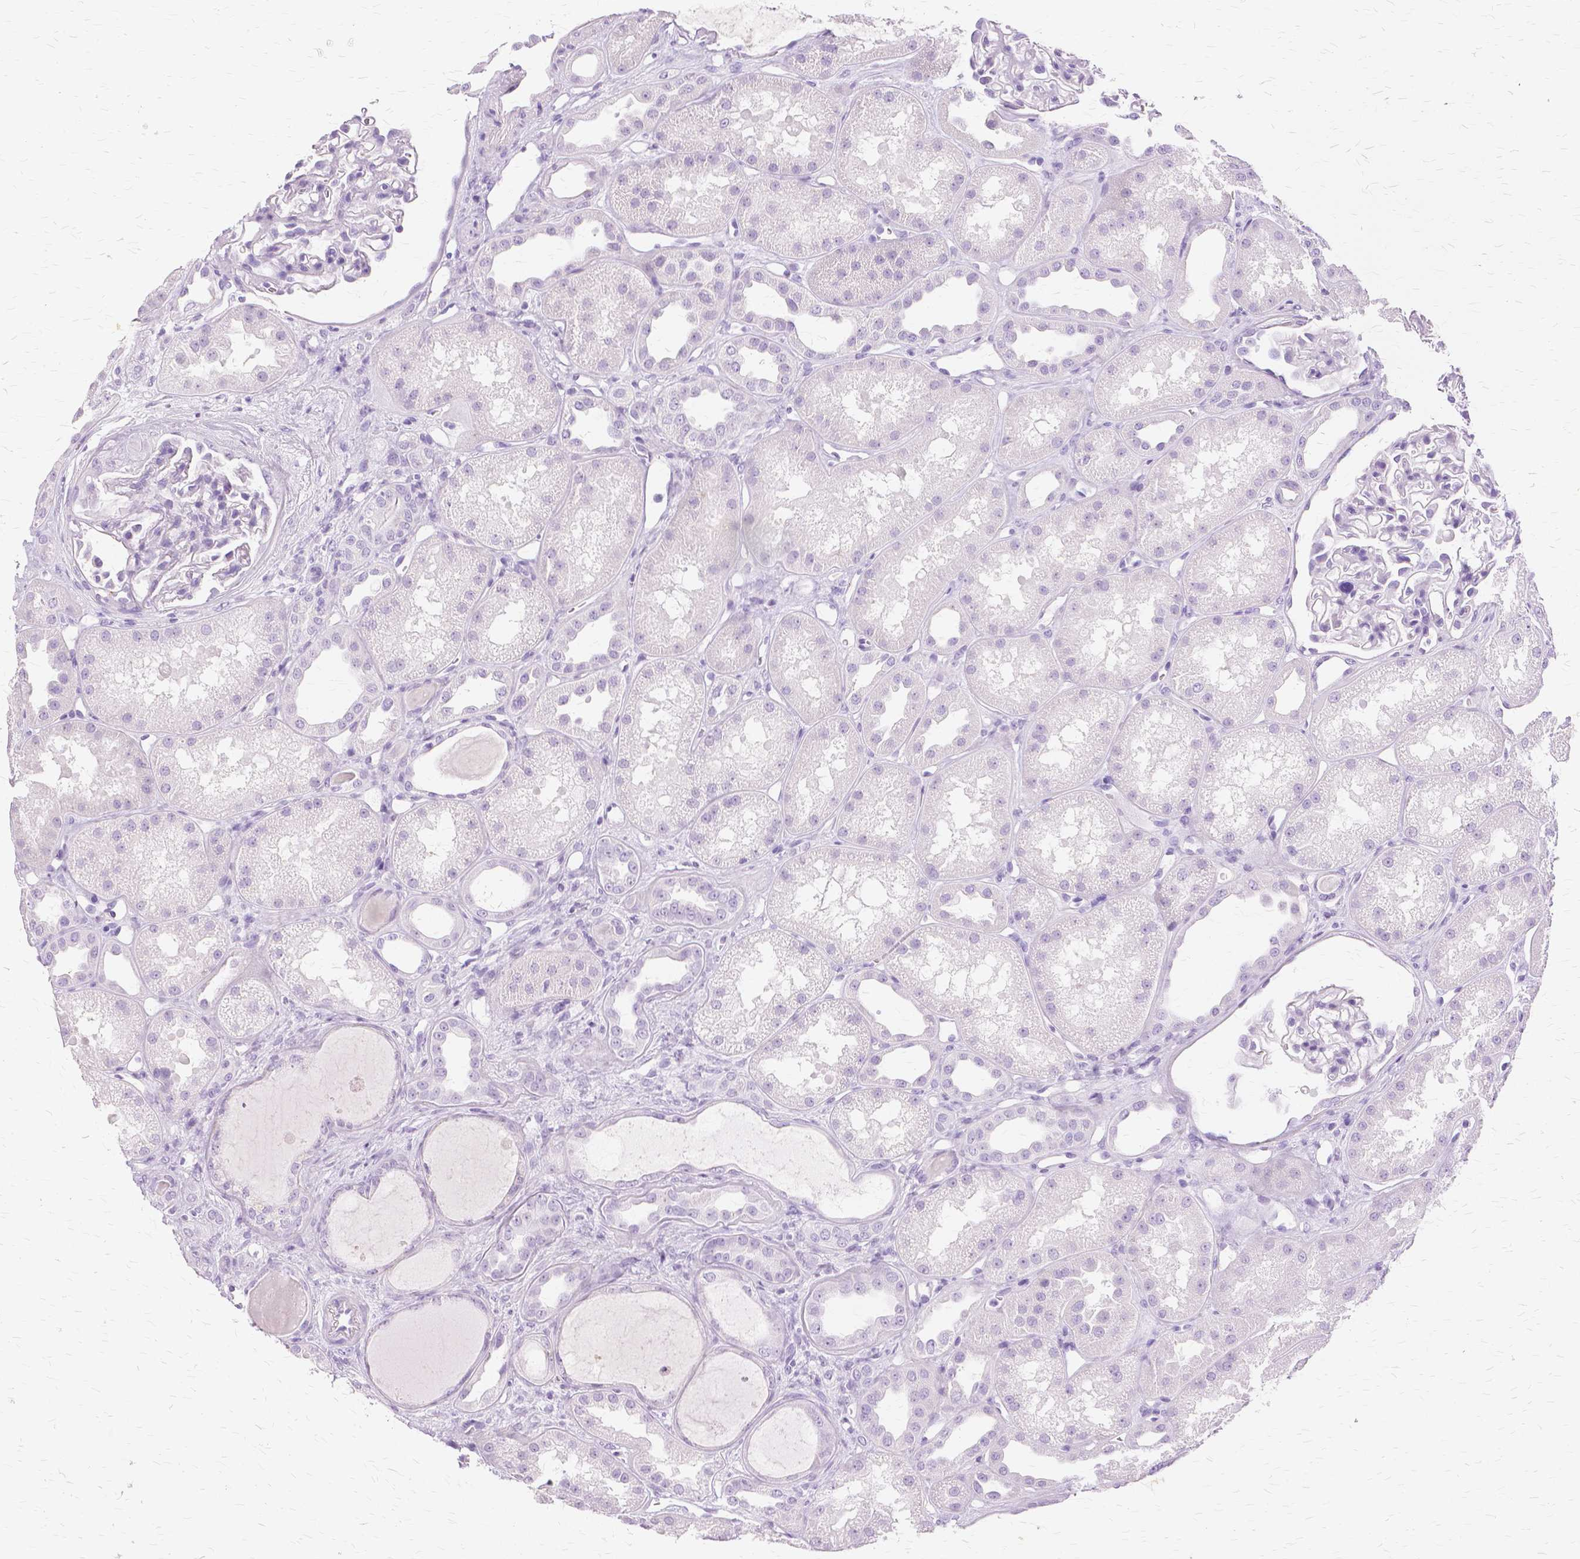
{"staining": {"intensity": "negative", "quantity": "none", "location": "none"}, "tissue": "kidney", "cell_type": "Cells in glomeruli", "image_type": "normal", "snomed": [{"axis": "morphology", "description": "Normal tissue, NOS"}, {"axis": "topography", "description": "Kidney"}], "caption": "DAB (3,3'-diaminobenzidine) immunohistochemical staining of benign human kidney demonstrates no significant expression in cells in glomeruli.", "gene": "TGM1", "patient": {"sex": "male", "age": 61}}